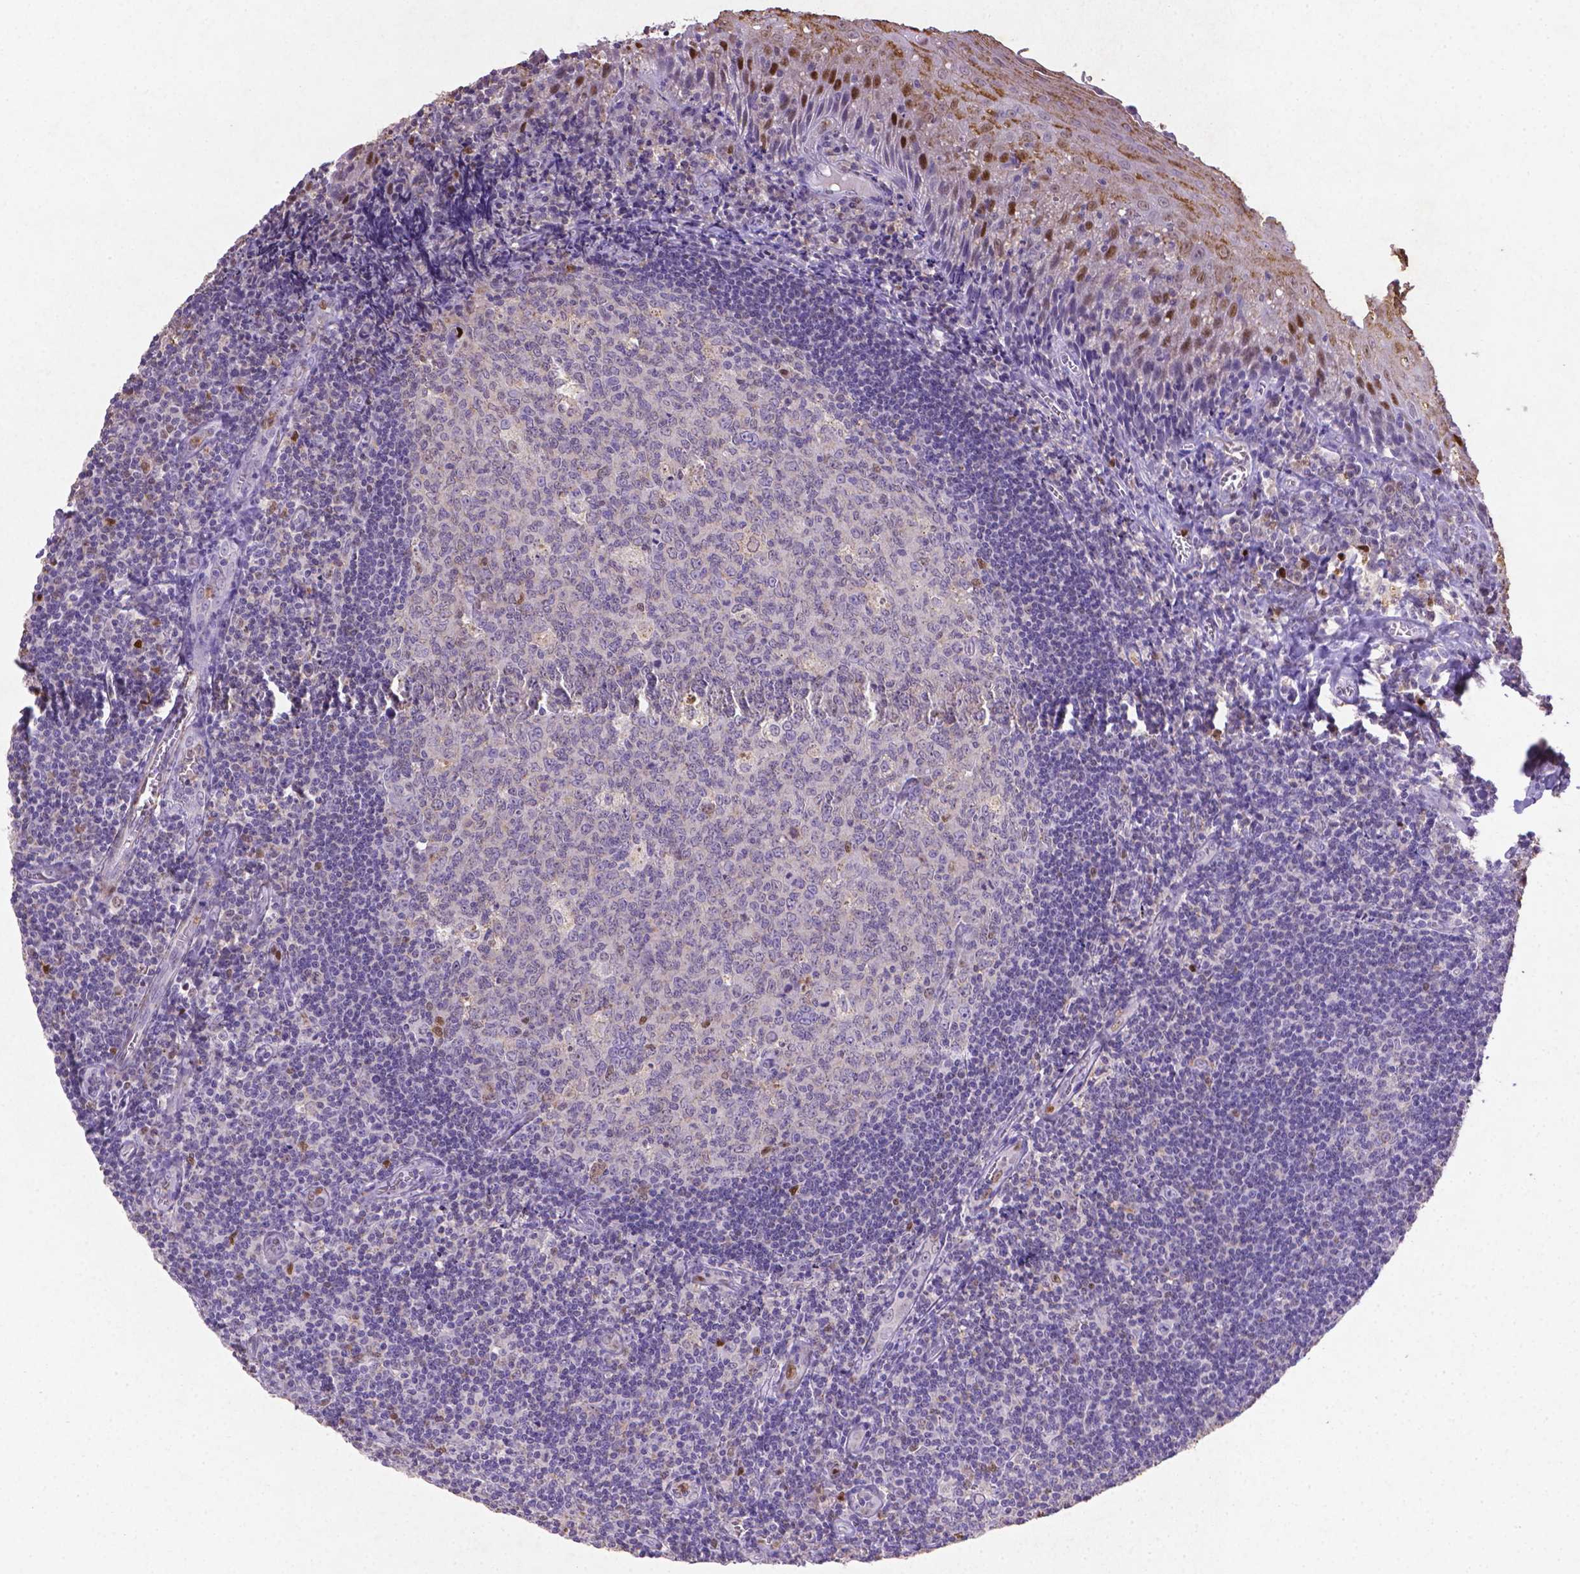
{"staining": {"intensity": "moderate", "quantity": "<25%", "location": "nuclear"}, "tissue": "tonsil", "cell_type": "Germinal center cells", "image_type": "normal", "snomed": [{"axis": "morphology", "description": "Normal tissue, NOS"}, {"axis": "morphology", "description": "Inflammation, NOS"}, {"axis": "topography", "description": "Tonsil"}], "caption": "Germinal center cells show low levels of moderate nuclear positivity in approximately <25% of cells in unremarkable tonsil.", "gene": "CDKN1A", "patient": {"sex": "female", "age": 31}}